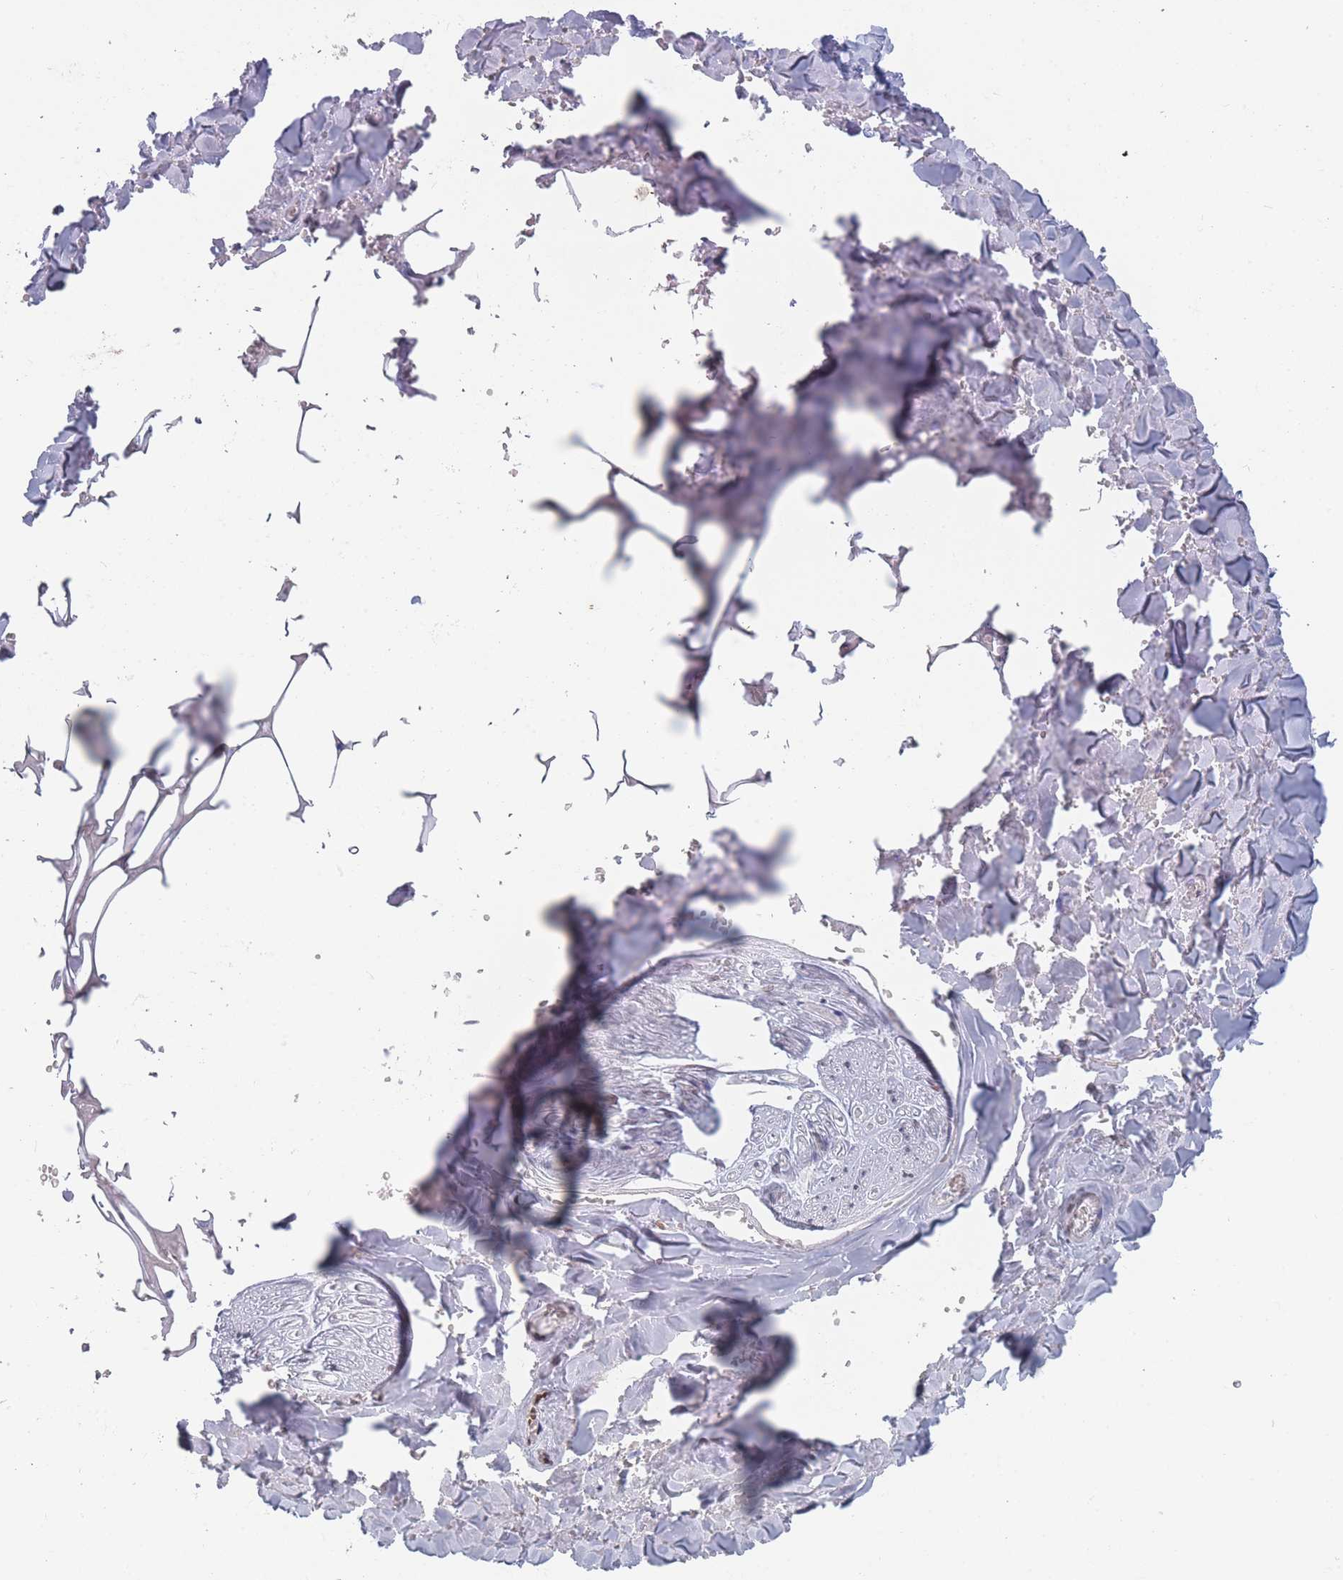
{"staining": {"intensity": "negative", "quantity": "none", "location": "none"}, "tissue": "adipose tissue", "cell_type": "Adipocytes", "image_type": "normal", "snomed": [{"axis": "morphology", "description": "Normal tissue, NOS"}, {"axis": "topography", "description": "Salivary gland"}, {"axis": "topography", "description": "Peripheral nerve tissue"}], "caption": "Adipose tissue was stained to show a protein in brown. There is no significant positivity in adipocytes.", "gene": "ZBTB1", "patient": {"sex": "male", "age": 38}}